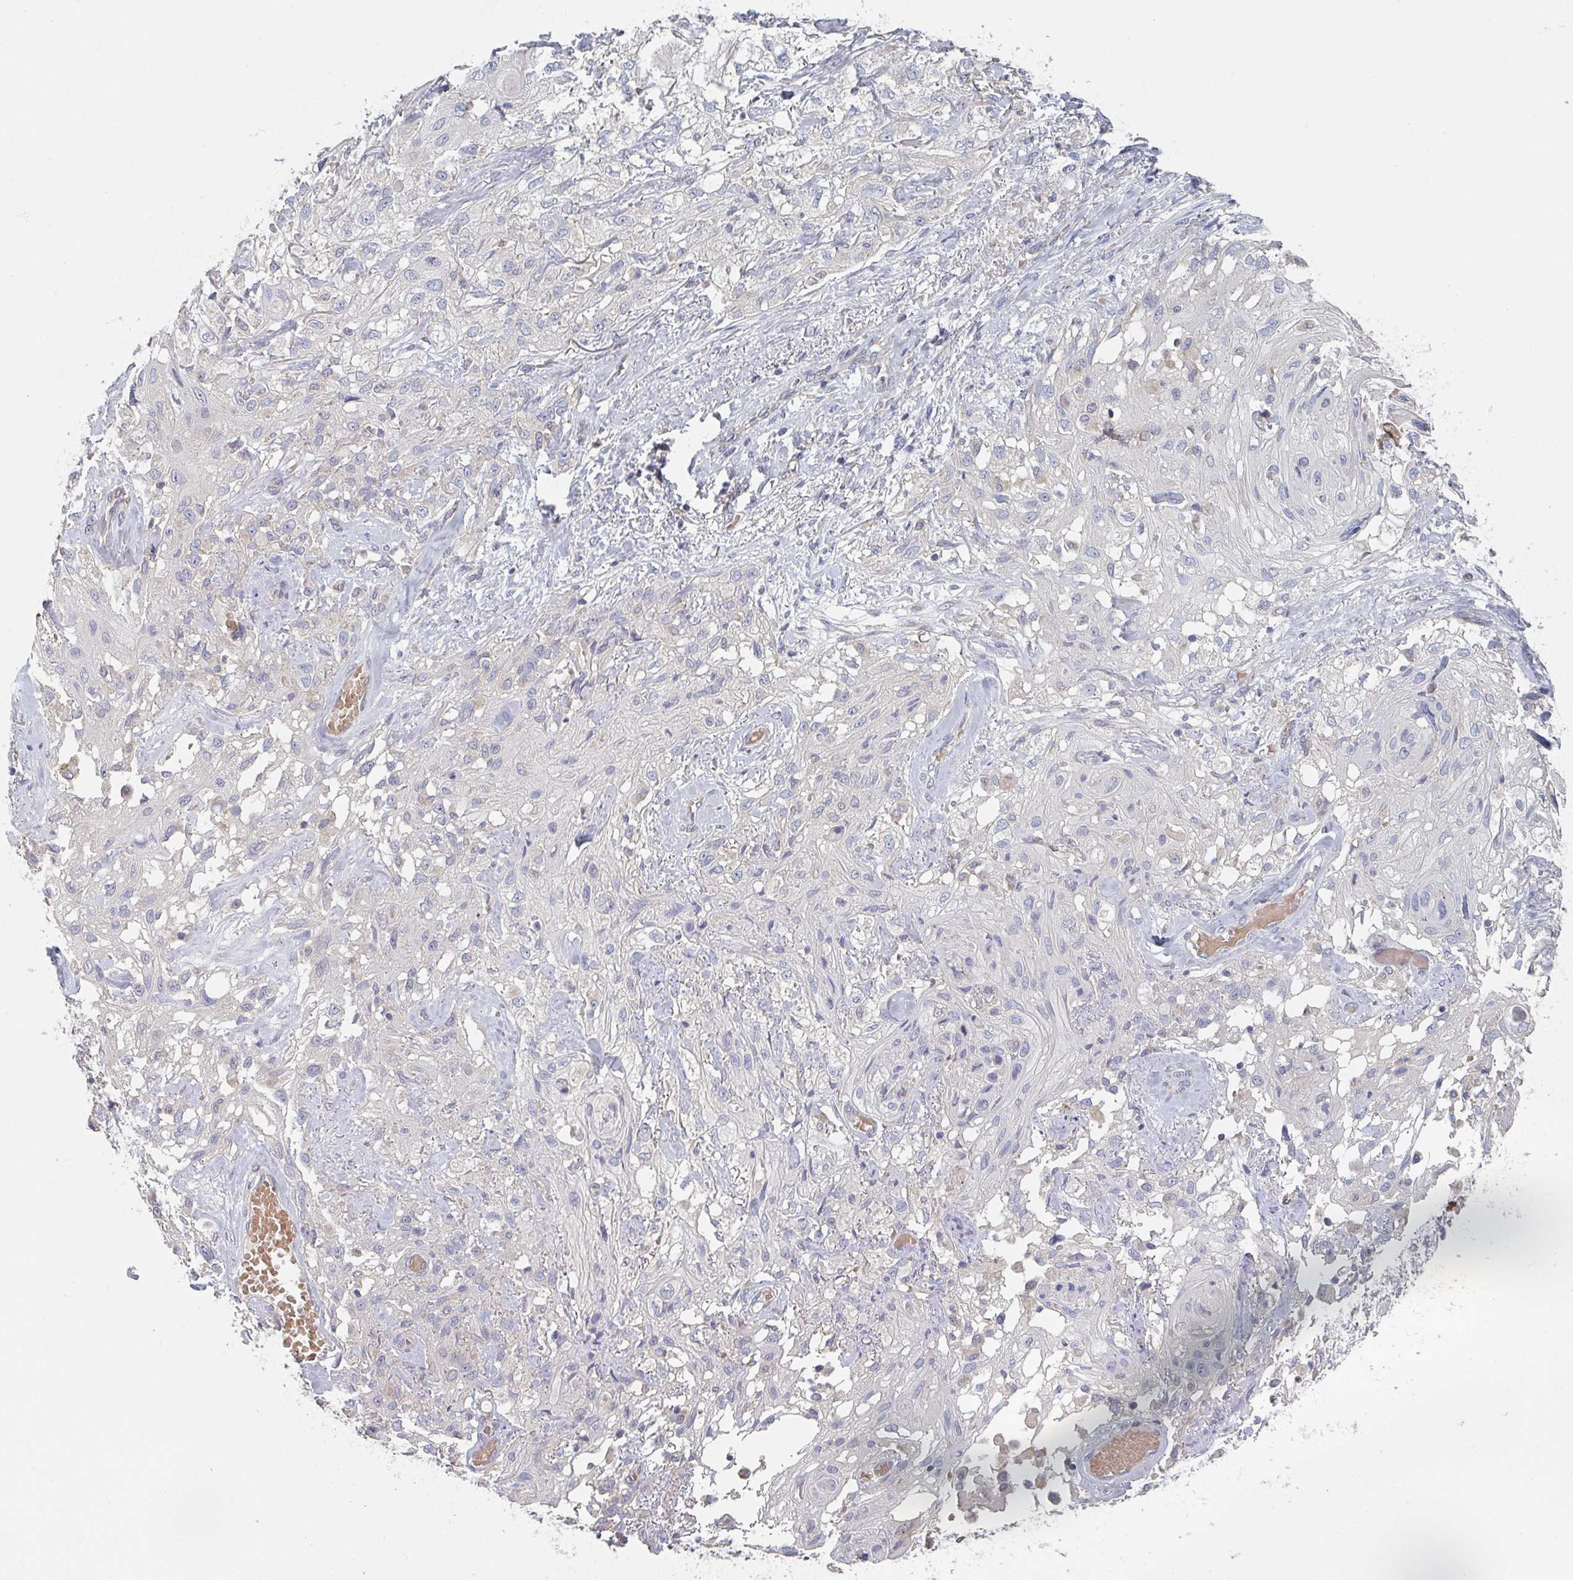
{"staining": {"intensity": "negative", "quantity": "none", "location": "none"}, "tissue": "skin cancer", "cell_type": "Tumor cells", "image_type": "cancer", "snomed": [{"axis": "morphology", "description": "Squamous cell carcinoma, NOS"}, {"axis": "topography", "description": "Skin"}, {"axis": "topography", "description": "Vulva"}], "caption": "Tumor cells are negative for protein expression in human skin squamous cell carcinoma.", "gene": "ELOVL1", "patient": {"sex": "female", "age": 86}}